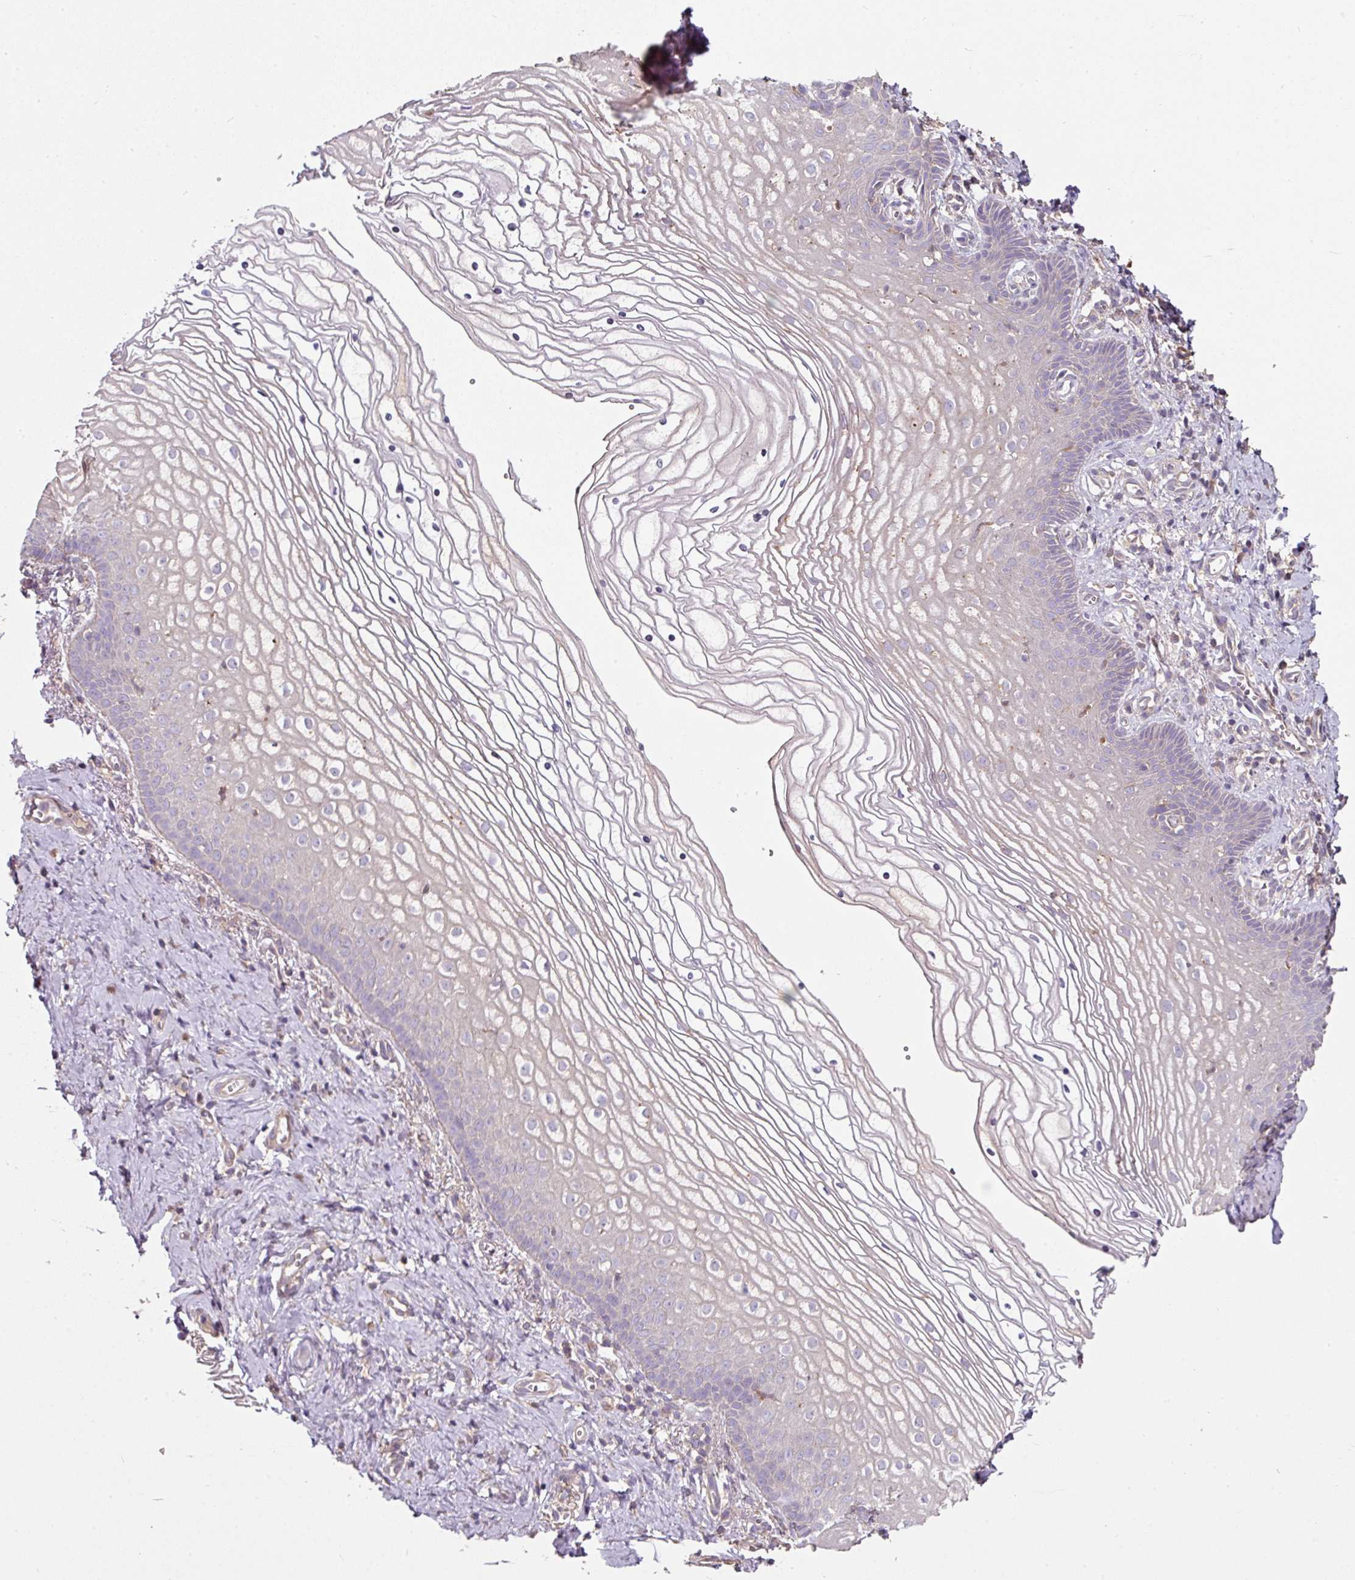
{"staining": {"intensity": "negative", "quantity": "none", "location": "none"}, "tissue": "vagina", "cell_type": "Squamous epithelial cells", "image_type": "normal", "snomed": [{"axis": "morphology", "description": "Normal tissue, NOS"}, {"axis": "topography", "description": "Vagina"}], "caption": "This is a photomicrograph of immunohistochemistry staining of unremarkable vagina, which shows no expression in squamous epithelial cells.", "gene": "C4orf48", "patient": {"sex": "female", "age": 56}}